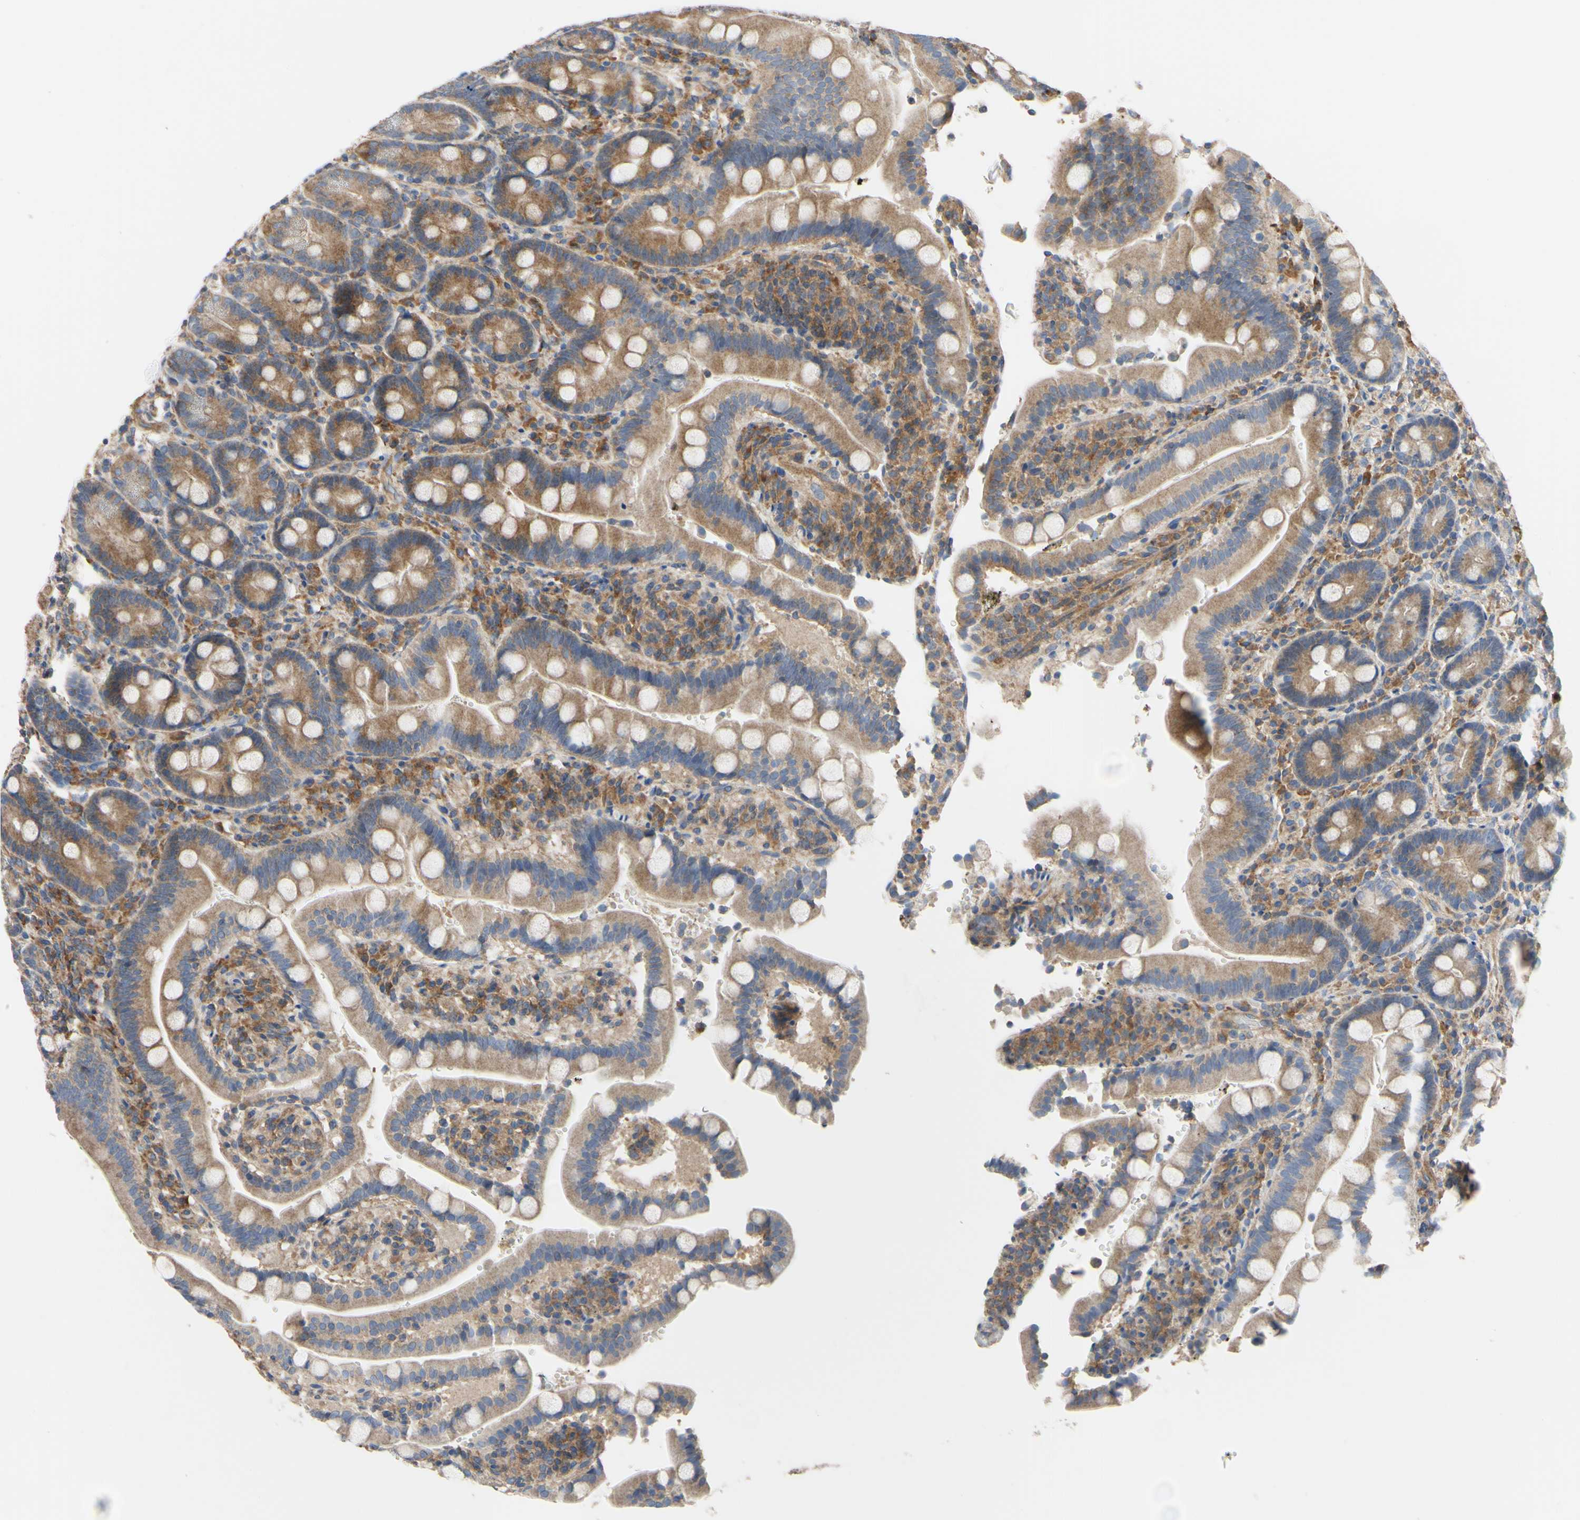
{"staining": {"intensity": "moderate", "quantity": ">75%", "location": "cytoplasmic/membranous"}, "tissue": "duodenum", "cell_type": "Glandular cells", "image_type": "normal", "snomed": [{"axis": "morphology", "description": "Normal tissue, NOS"}, {"axis": "topography", "description": "Small intestine, NOS"}], "caption": "Unremarkable duodenum exhibits moderate cytoplasmic/membranous staining in approximately >75% of glandular cells, visualized by immunohistochemistry. The staining was performed using DAB (3,3'-diaminobenzidine) to visualize the protein expression in brown, while the nuclei were stained in blue with hematoxylin (Magnification: 20x).", "gene": "BECN1", "patient": {"sex": "female", "age": 71}}